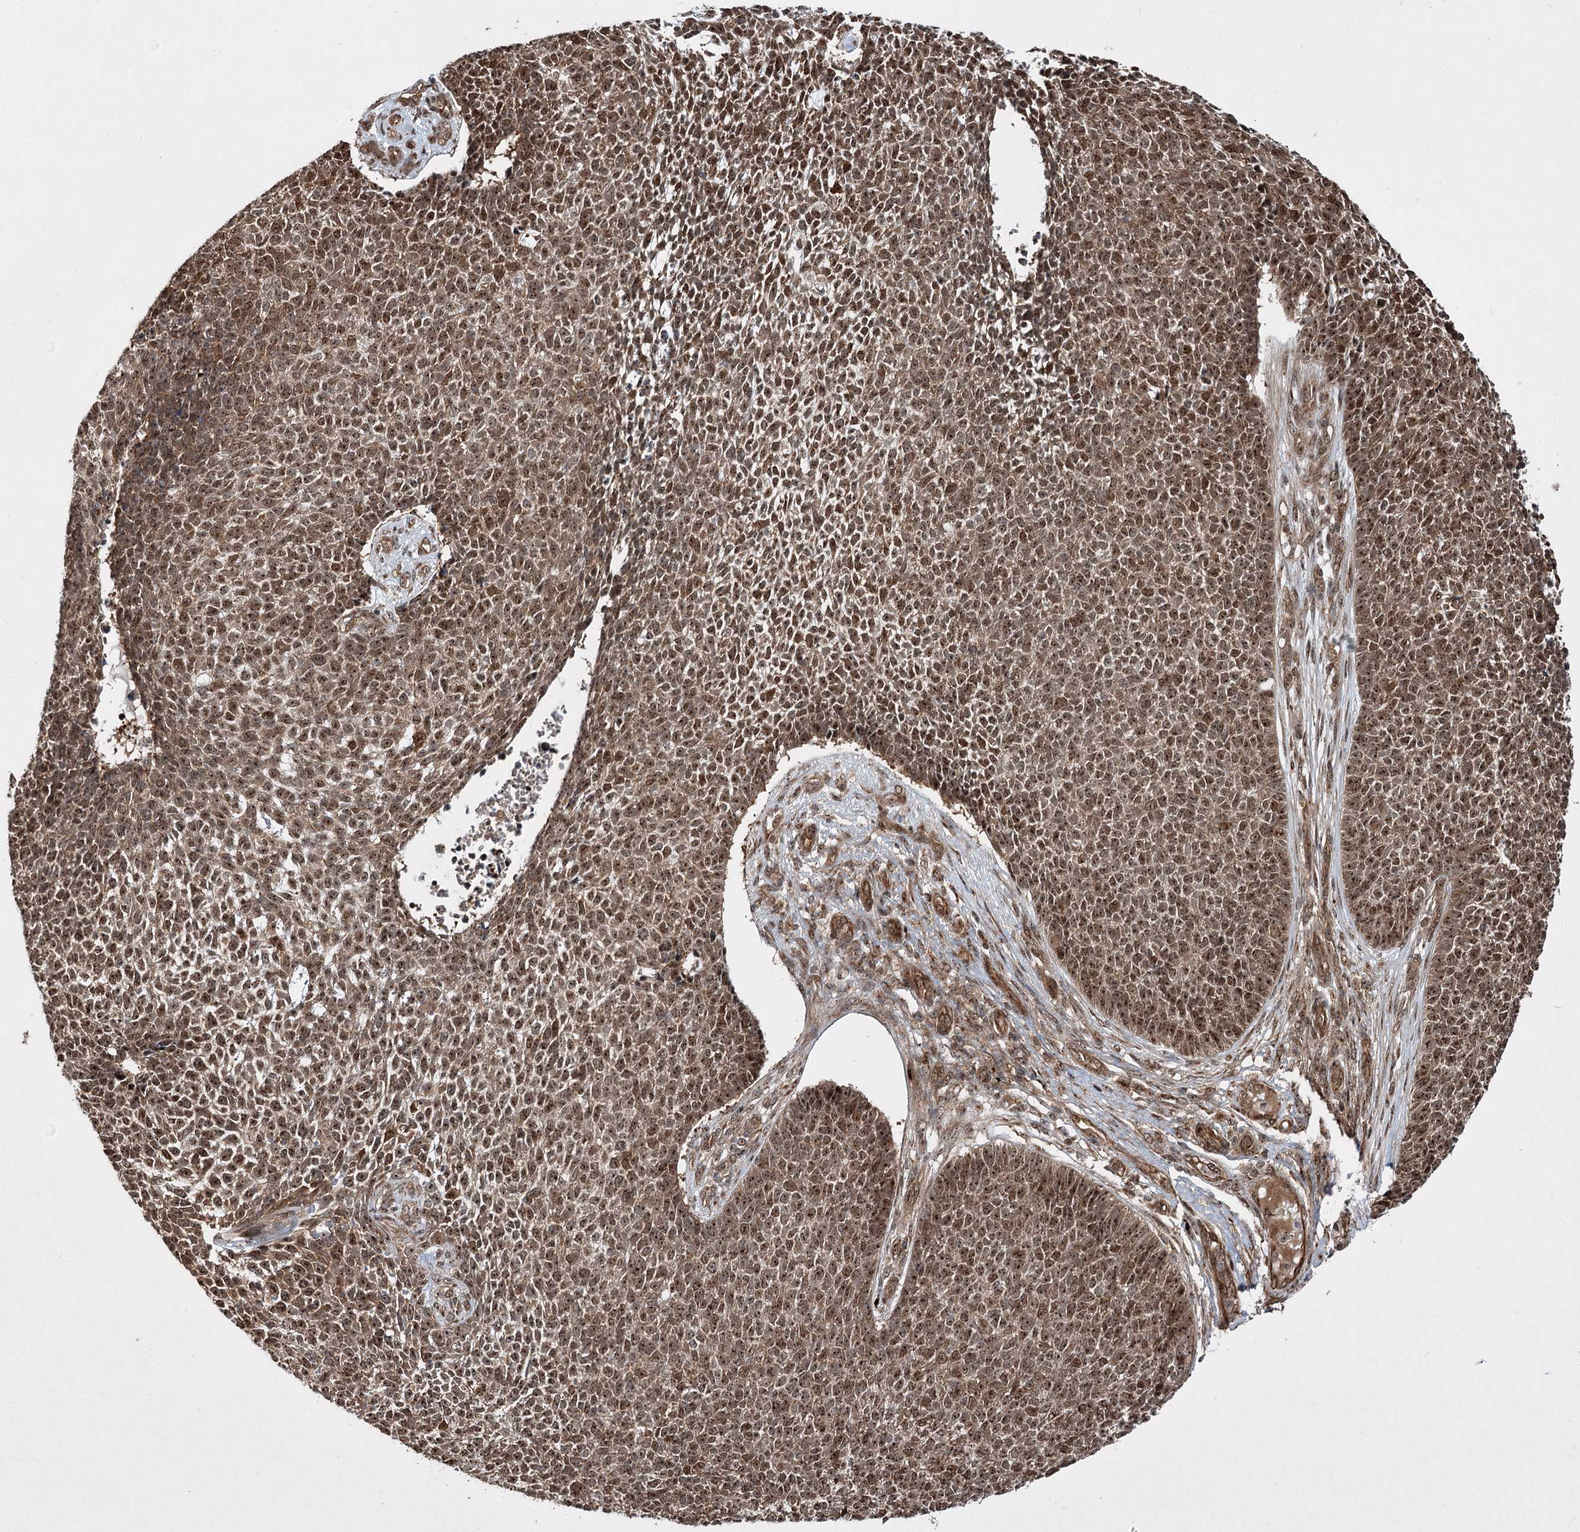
{"staining": {"intensity": "strong", "quantity": ">75%", "location": "cytoplasmic/membranous,nuclear"}, "tissue": "skin cancer", "cell_type": "Tumor cells", "image_type": "cancer", "snomed": [{"axis": "morphology", "description": "Basal cell carcinoma"}, {"axis": "topography", "description": "Skin"}], "caption": "The immunohistochemical stain labels strong cytoplasmic/membranous and nuclear expression in tumor cells of skin cancer (basal cell carcinoma) tissue.", "gene": "SERINC5", "patient": {"sex": "female", "age": 84}}